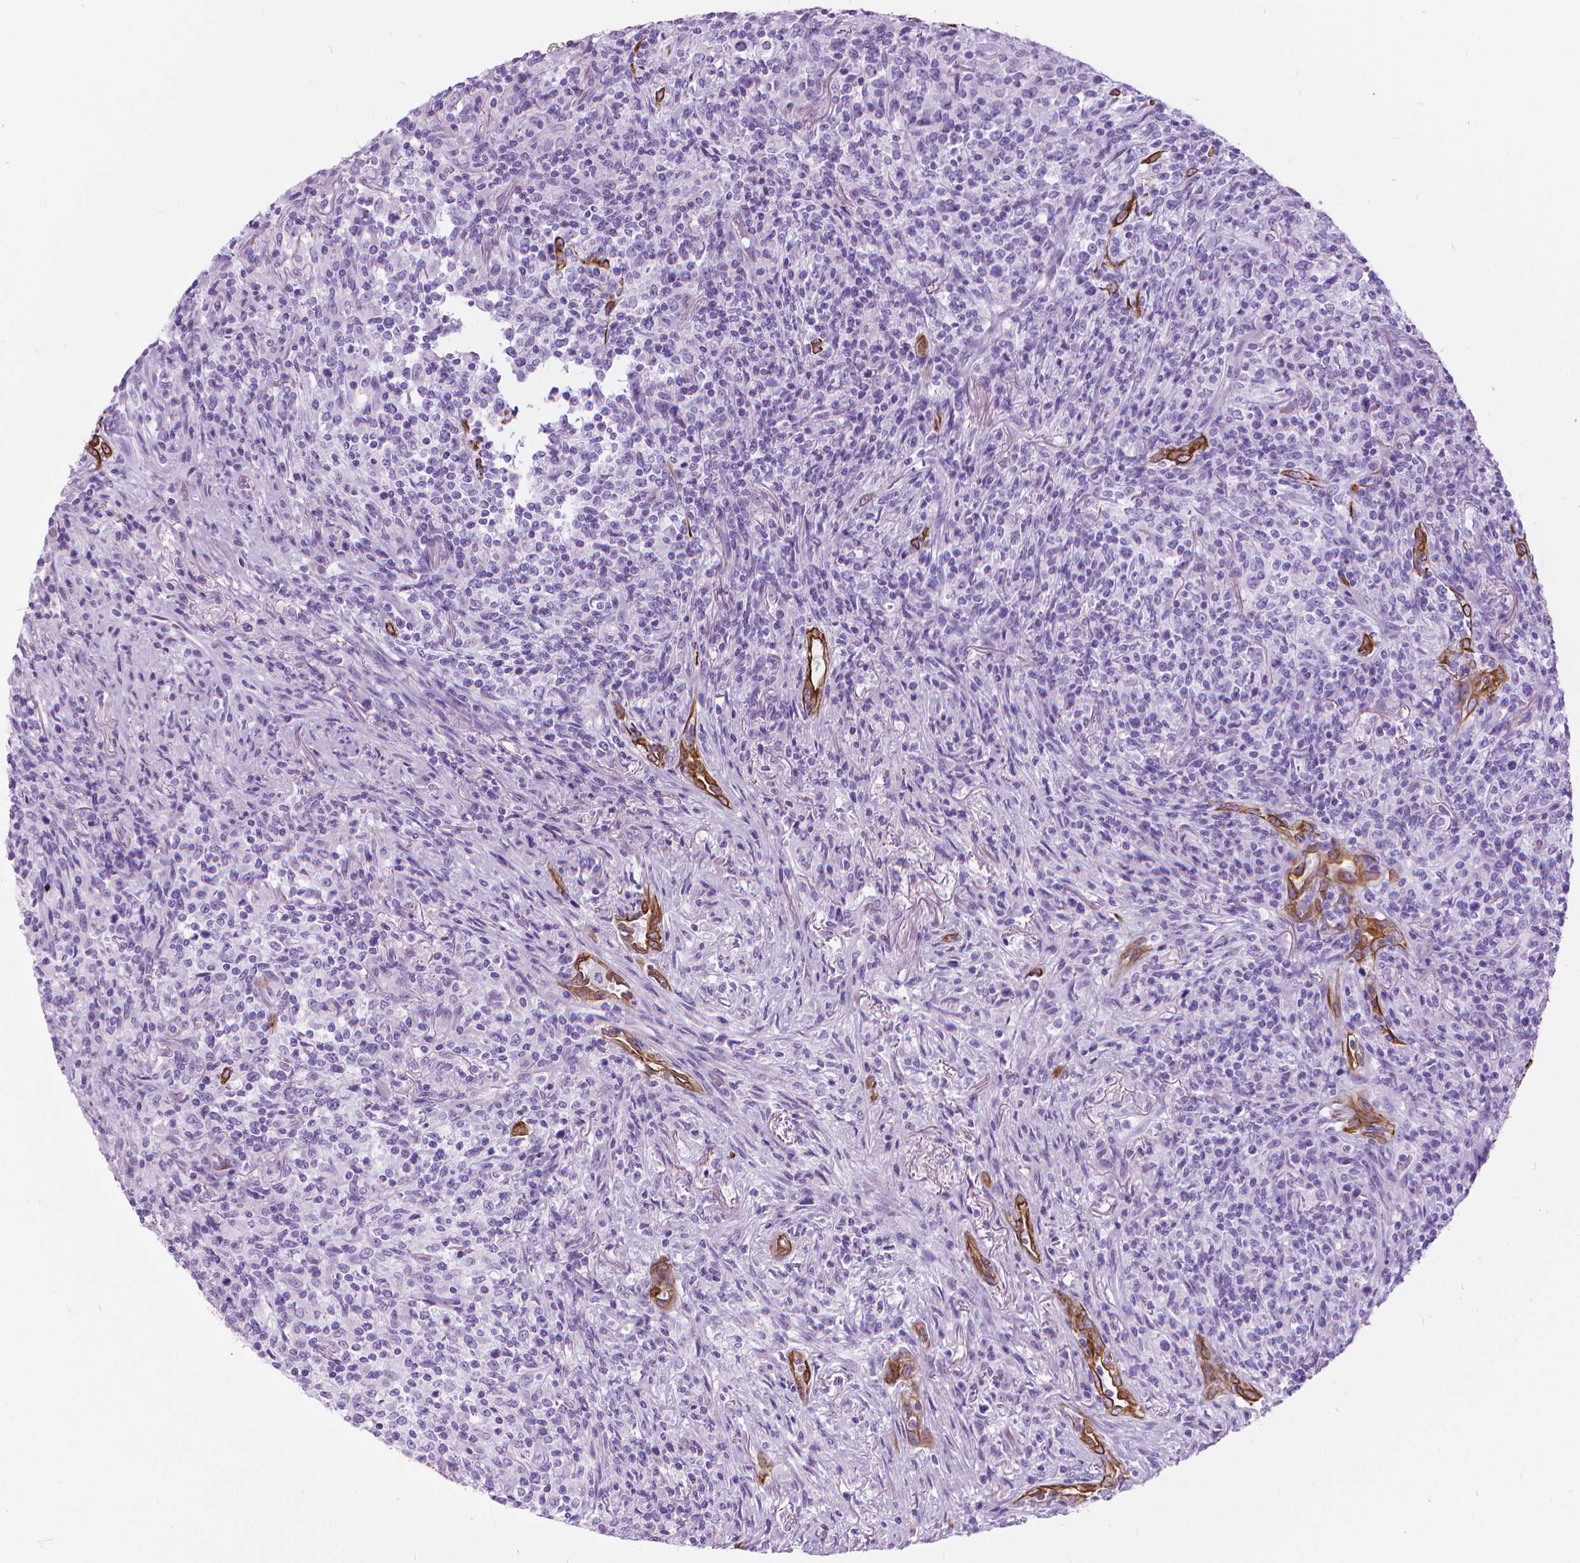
{"staining": {"intensity": "negative", "quantity": "none", "location": "none"}, "tissue": "lymphoma", "cell_type": "Tumor cells", "image_type": "cancer", "snomed": [{"axis": "morphology", "description": "Malignant lymphoma, non-Hodgkin's type, High grade"}, {"axis": "topography", "description": "Lung"}], "caption": "DAB (3,3'-diaminobenzidine) immunohistochemical staining of high-grade malignant lymphoma, non-Hodgkin's type displays no significant positivity in tumor cells.", "gene": "HTR2B", "patient": {"sex": "male", "age": 79}}